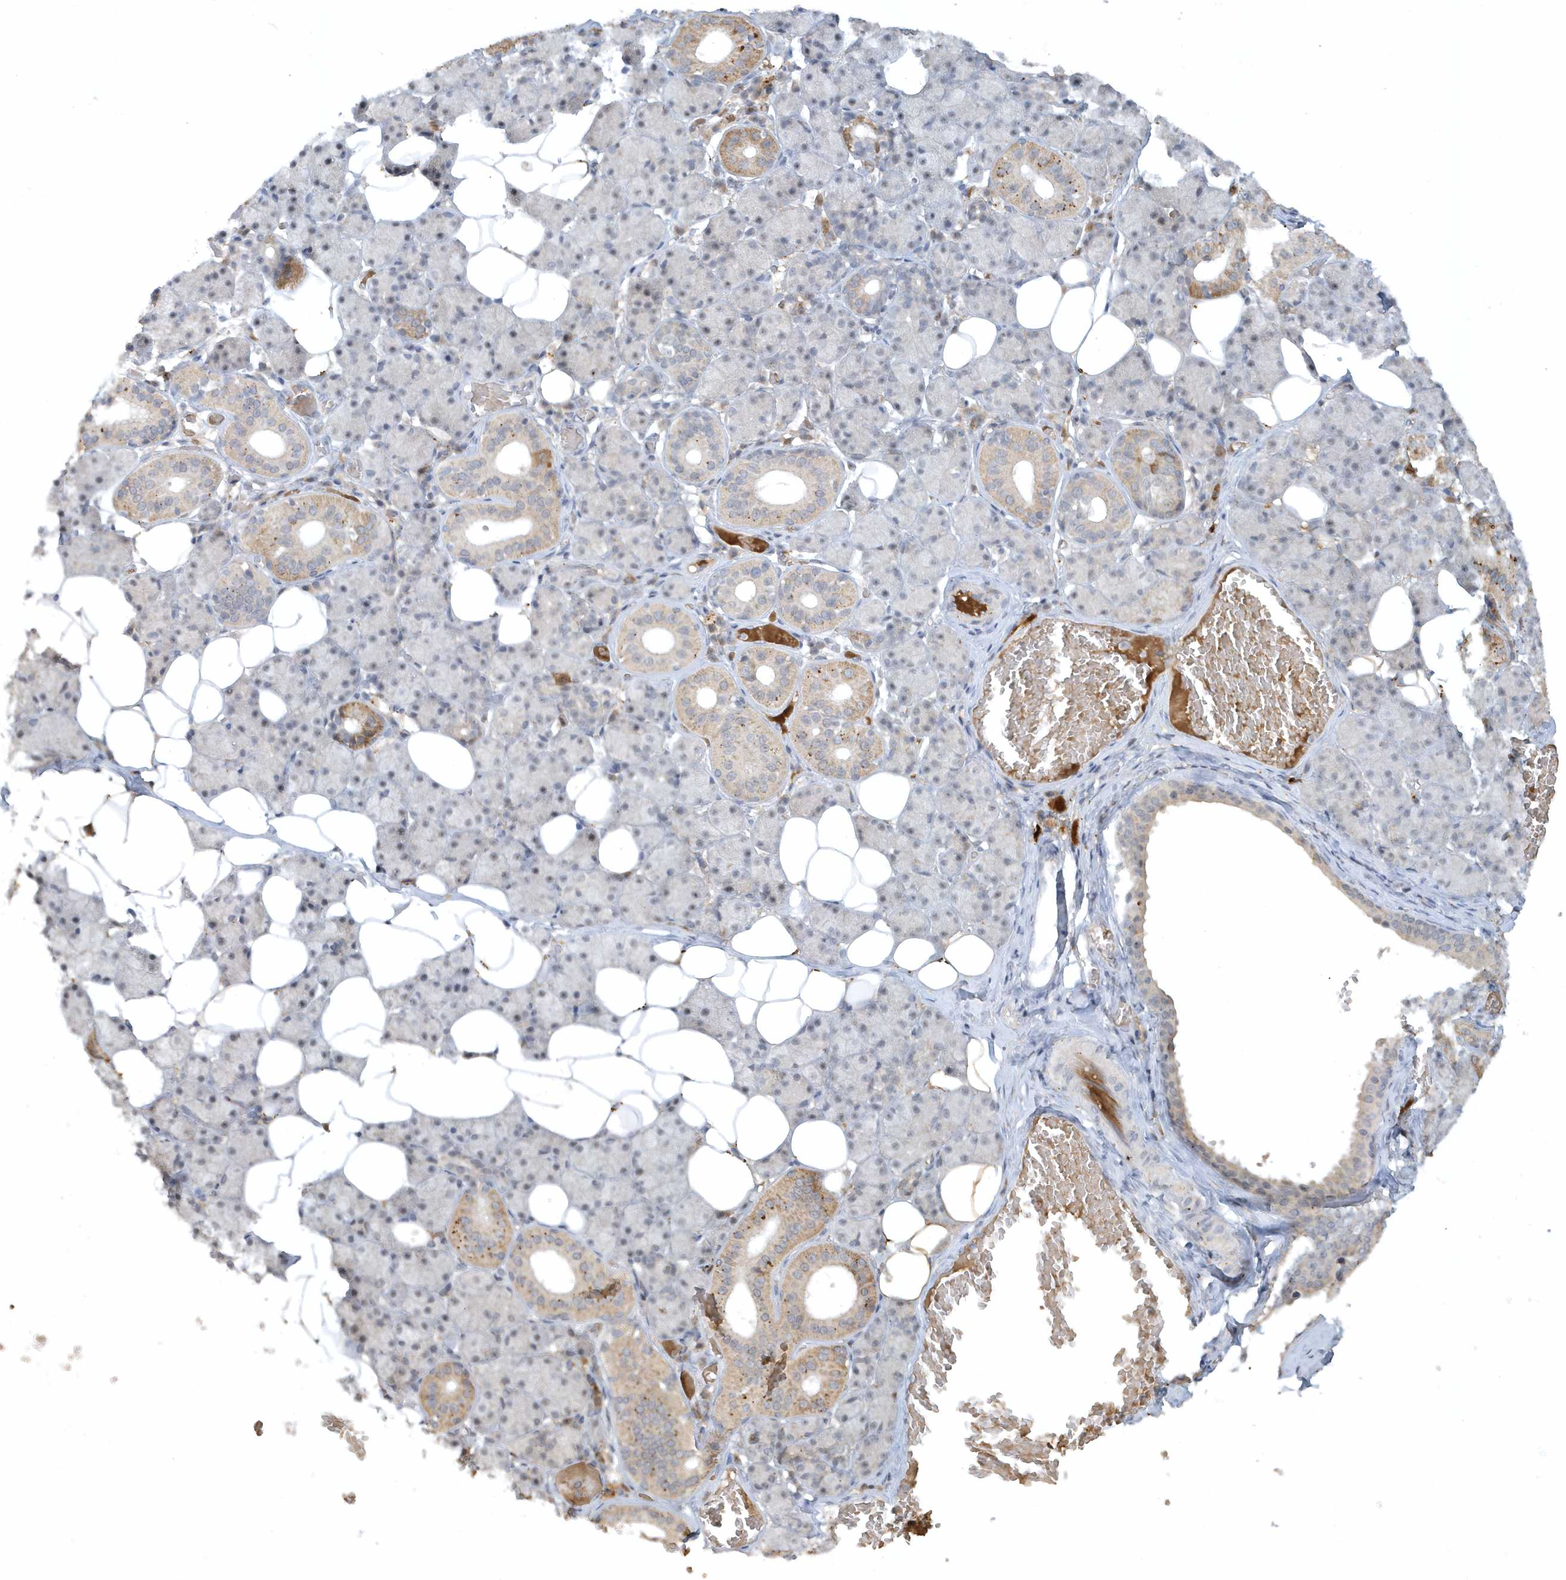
{"staining": {"intensity": "moderate", "quantity": "<25%", "location": "cytoplasmic/membranous"}, "tissue": "salivary gland", "cell_type": "Glandular cells", "image_type": "normal", "snomed": [{"axis": "morphology", "description": "Normal tissue, NOS"}, {"axis": "topography", "description": "Salivary gland"}], "caption": "Protein analysis of normal salivary gland displays moderate cytoplasmic/membranous expression in approximately <25% of glandular cells.", "gene": "THG1L", "patient": {"sex": "female", "age": 33}}